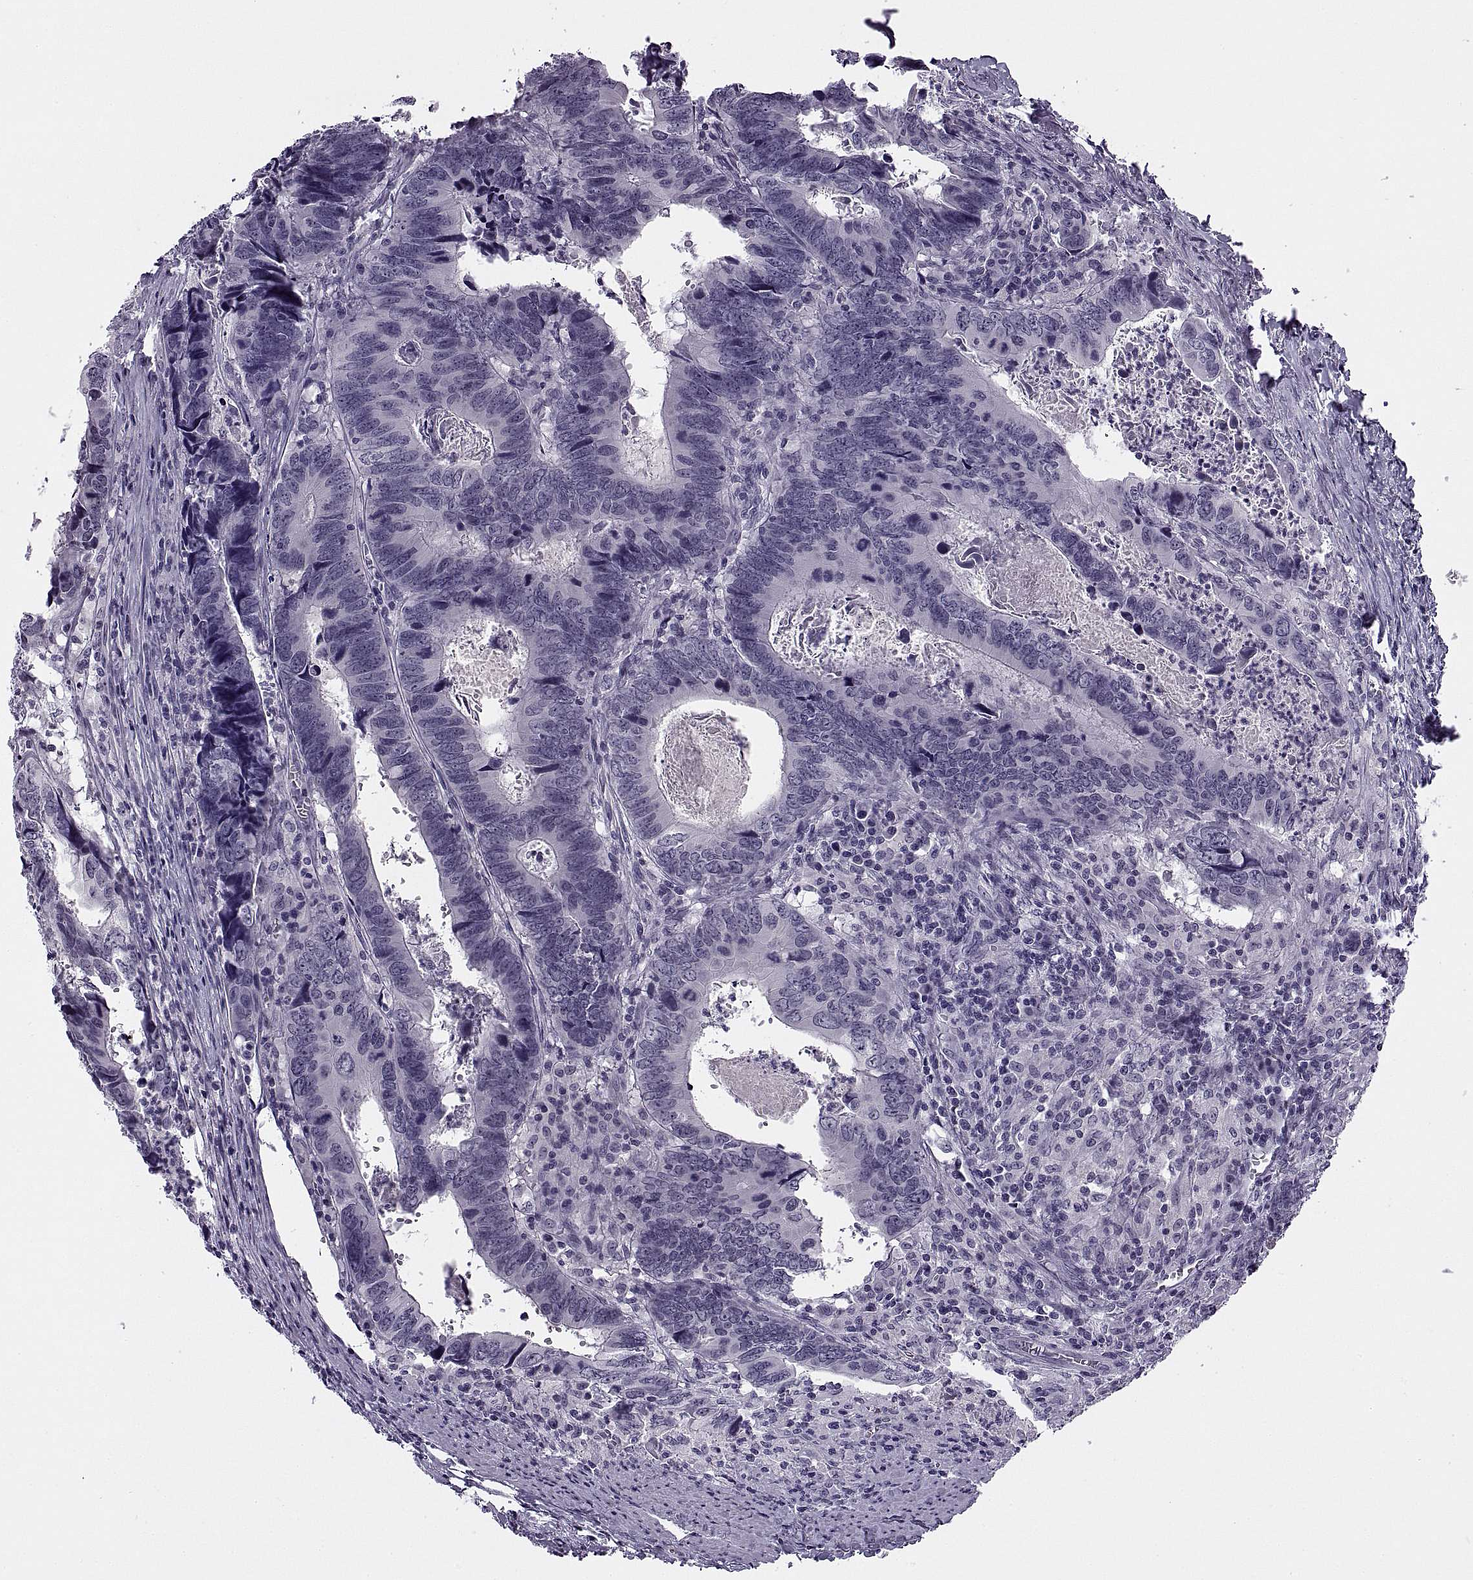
{"staining": {"intensity": "negative", "quantity": "none", "location": "none"}, "tissue": "colorectal cancer", "cell_type": "Tumor cells", "image_type": "cancer", "snomed": [{"axis": "morphology", "description": "Adenocarcinoma, NOS"}, {"axis": "topography", "description": "Colon"}], "caption": "An image of colorectal adenocarcinoma stained for a protein exhibits no brown staining in tumor cells.", "gene": "TBC1D3G", "patient": {"sex": "female", "age": 82}}